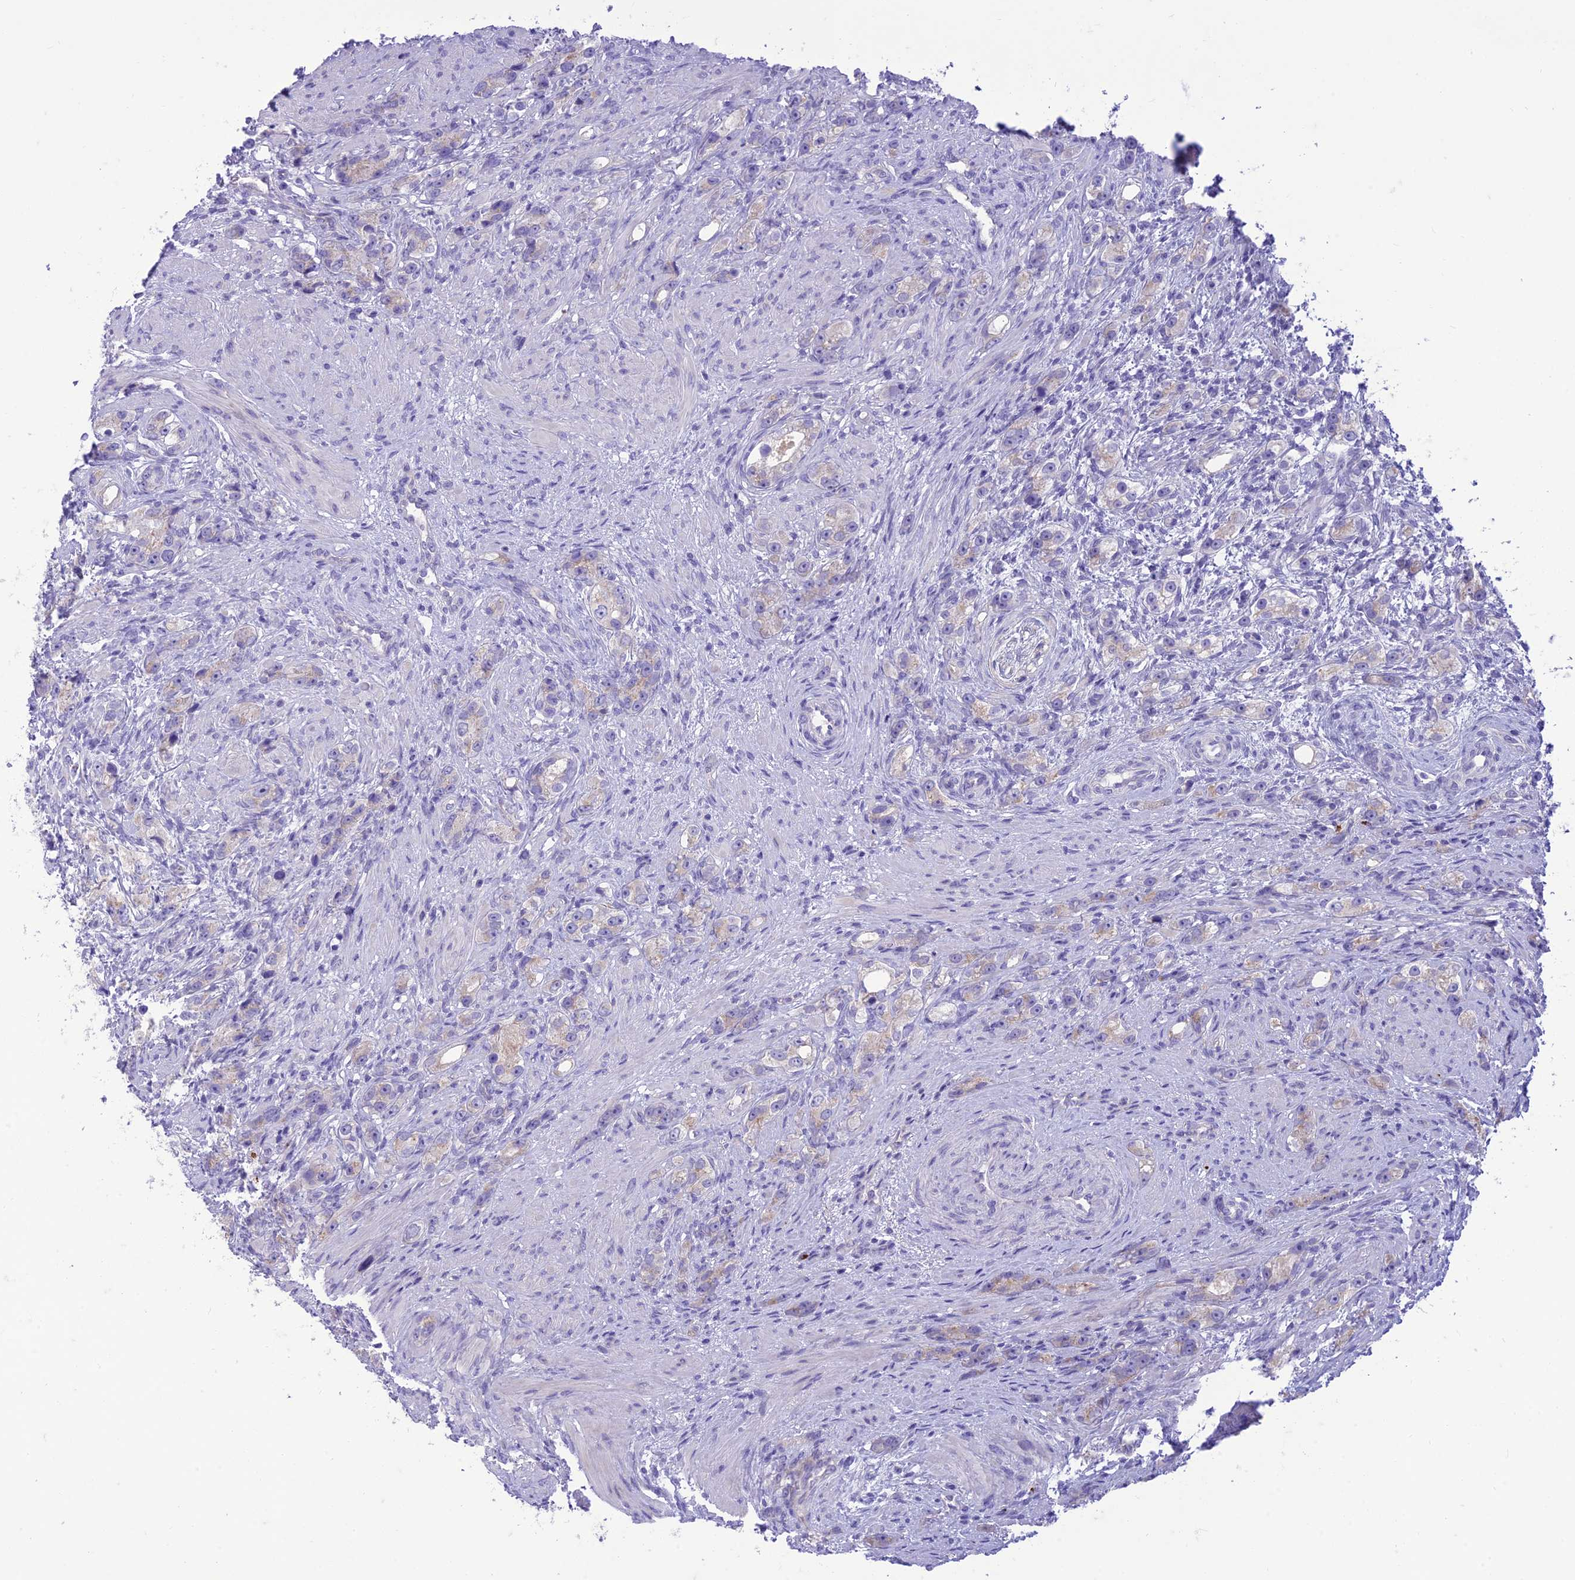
{"staining": {"intensity": "negative", "quantity": "none", "location": "none"}, "tissue": "prostate cancer", "cell_type": "Tumor cells", "image_type": "cancer", "snomed": [{"axis": "morphology", "description": "Adenocarcinoma, High grade"}, {"axis": "topography", "description": "Prostate"}], "caption": "The photomicrograph shows no staining of tumor cells in prostate cancer.", "gene": "DHDH", "patient": {"sex": "male", "age": 63}}